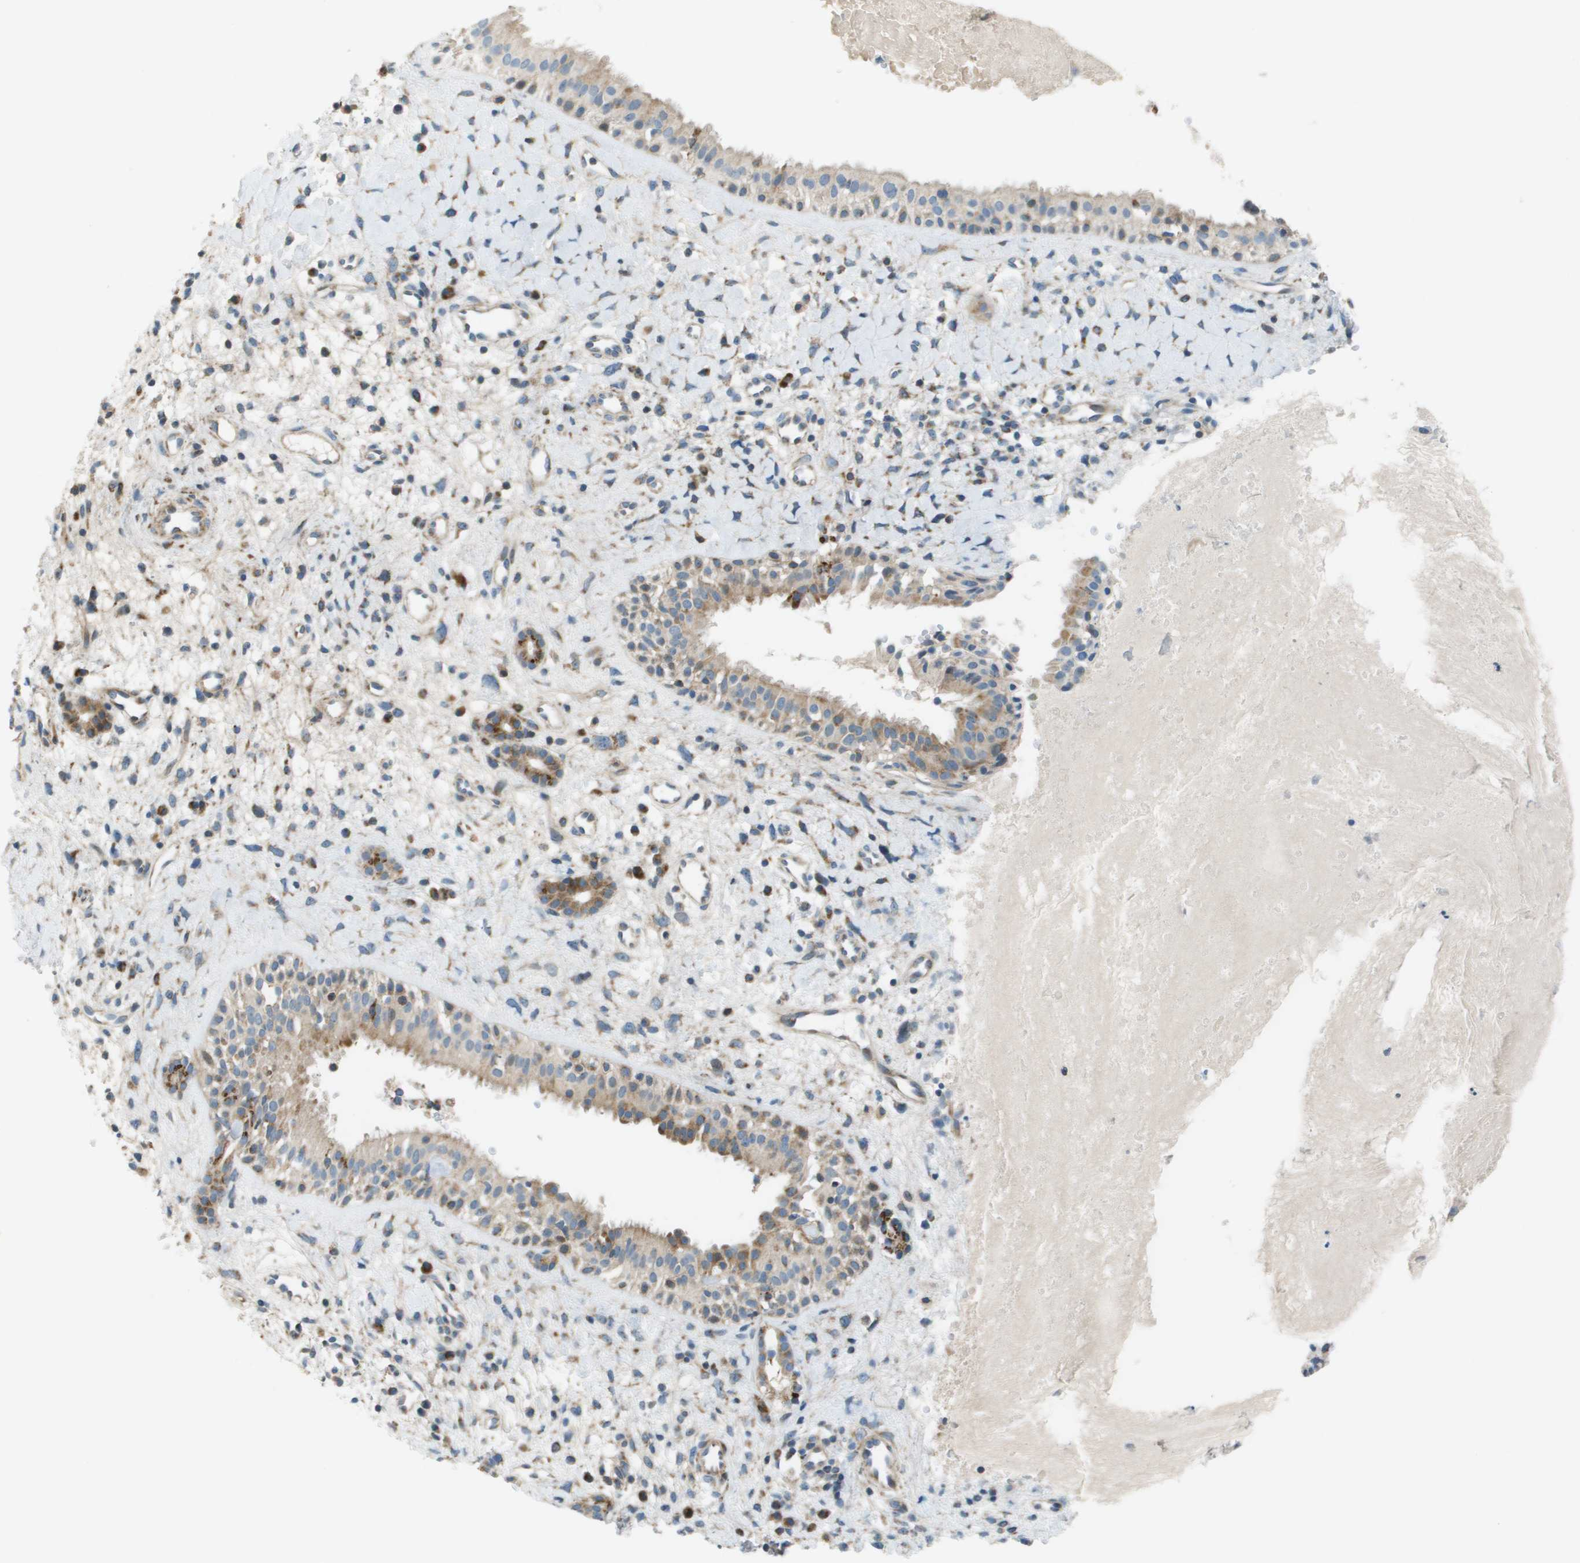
{"staining": {"intensity": "moderate", "quantity": ">75%", "location": "cytoplasmic/membranous"}, "tissue": "nasopharynx", "cell_type": "Respiratory epithelial cells", "image_type": "normal", "snomed": [{"axis": "morphology", "description": "Normal tissue, NOS"}, {"axis": "topography", "description": "Nasopharynx"}], "caption": "A brown stain highlights moderate cytoplasmic/membranous expression of a protein in respiratory epithelial cells of benign human nasopharynx.", "gene": "GALNT6", "patient": {"sex": "male", "age": 22}}